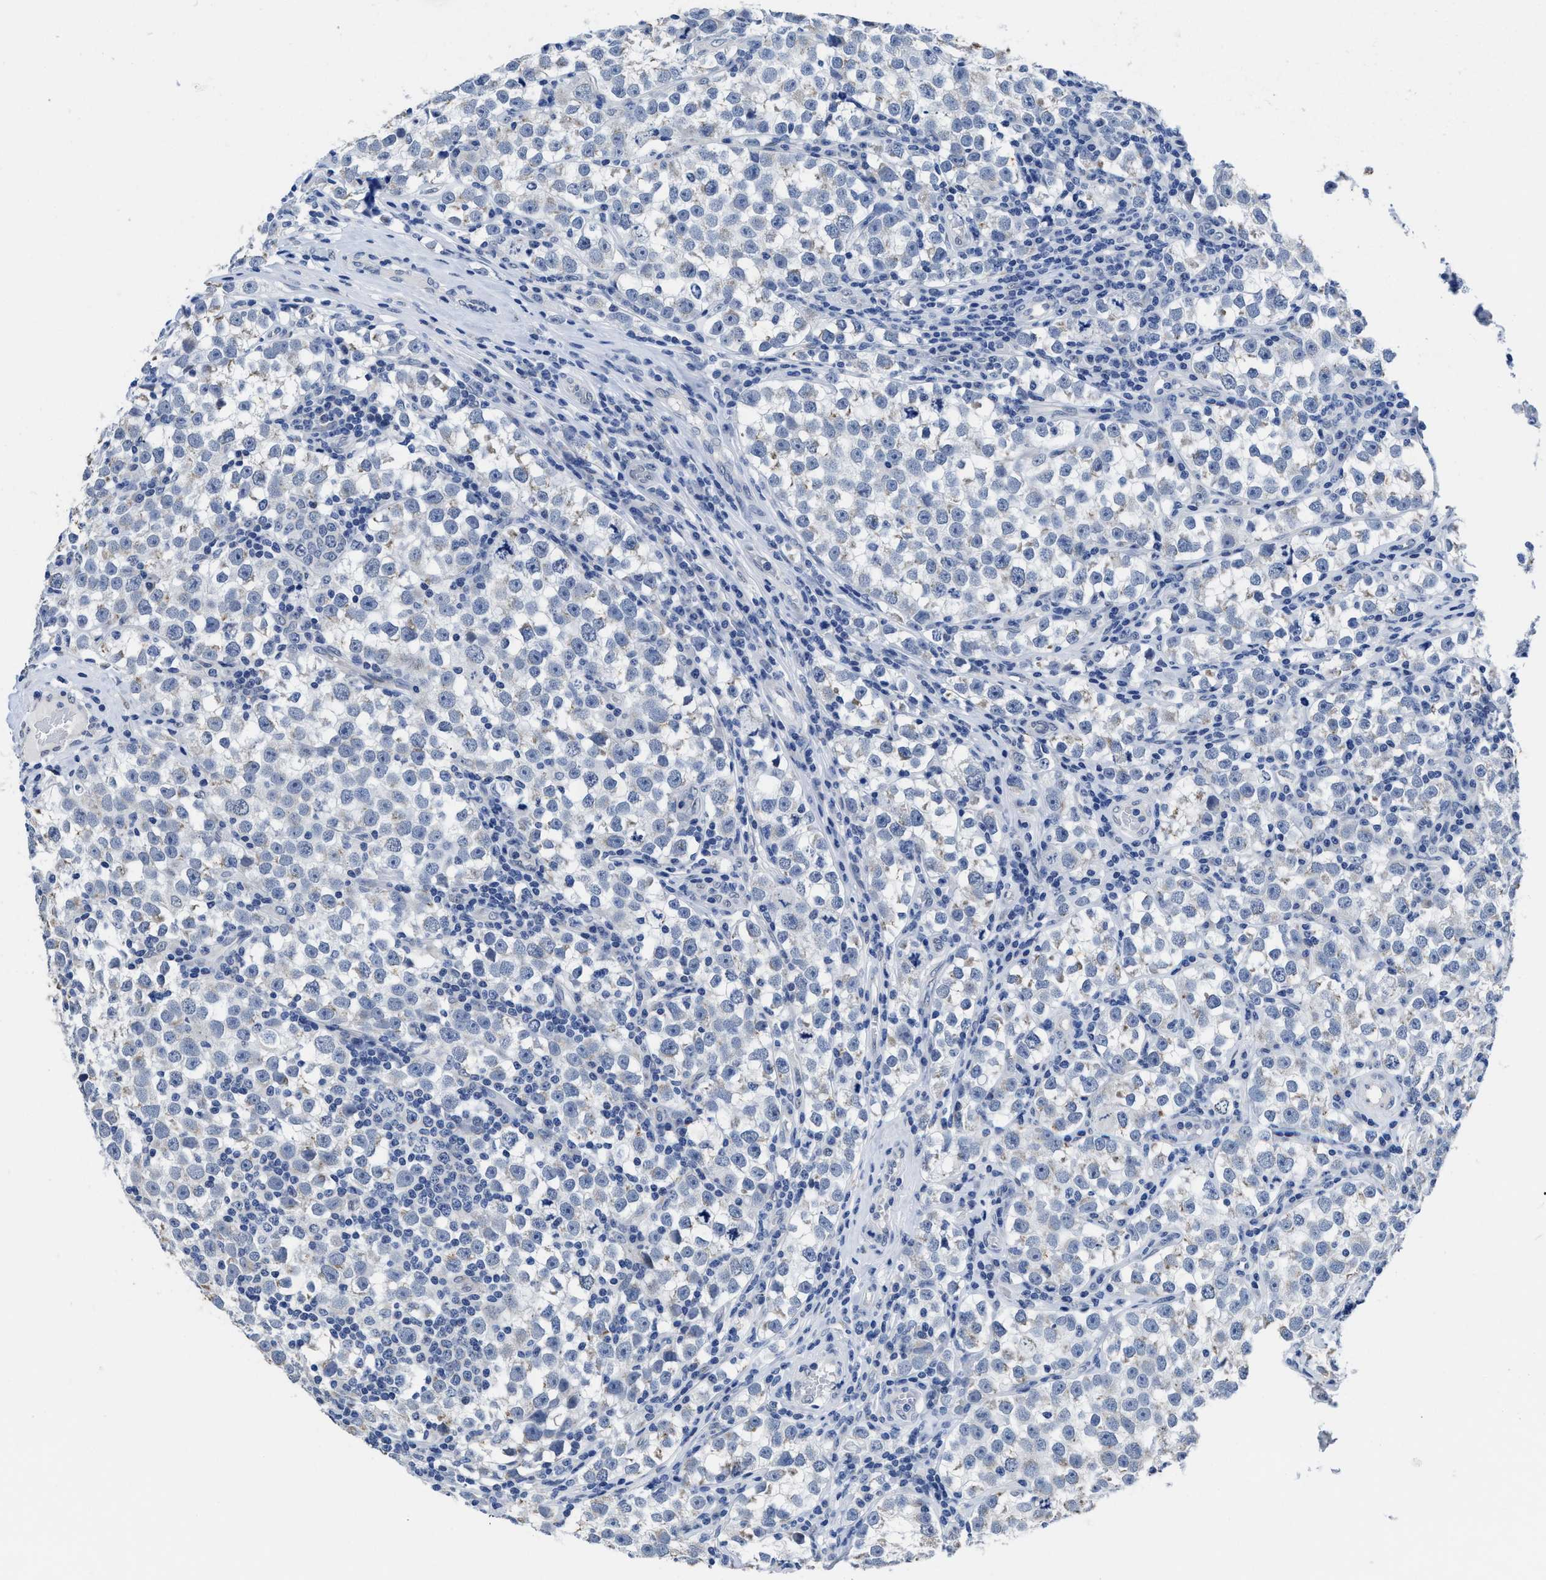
{"staining": {"intensity": "negative", "quantity": "none", "location": "none"}, "tissue": "testis cancer", "cell_type": "Tumor cells", "image_type": "cancer", "snomed": [{"axis": "morphology", "description": "Normal tissue, NOS"}, {"axis": "morphology", "description": "Seminoma, NOS"}, {"axis": "topography", "description": "Testis"}], "caption": "High power microscopy micrograph of an IHC histopathology image of testis seminoma, revealing no significant expression in tumor cells.", "gene": "HOOK1", "patient": {"sex": "male", "age": 43}}